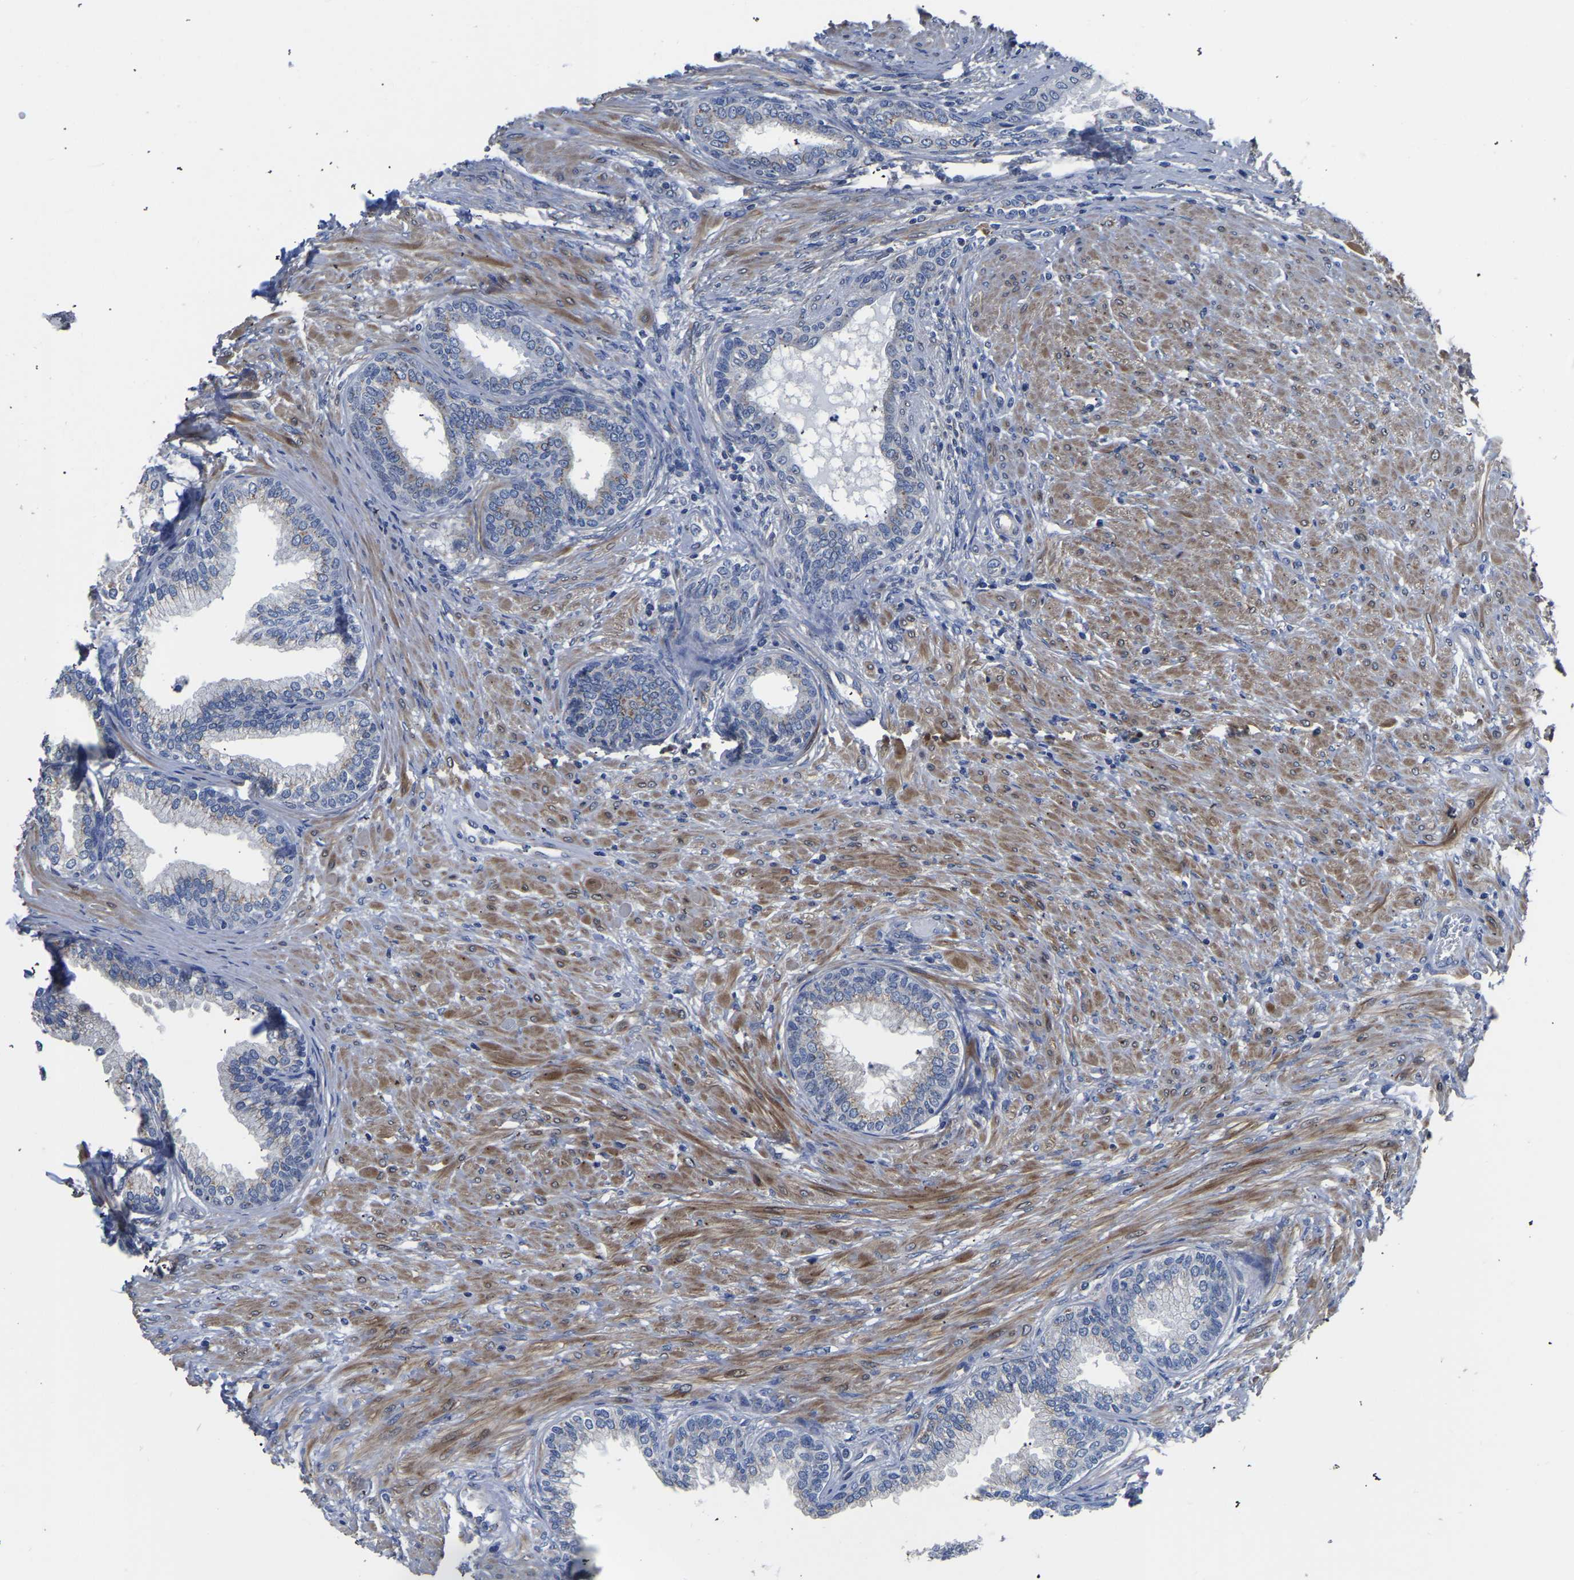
{"staining": {"intensity": "weak", "quantity": "<25%", "location": "cytoplasmic/membranous"}, "tissue": "prostate", "cell_type": "Glandular cells", "image_type": "normal", "snomed": [{"axis": "morphology", "description": "Normal tissue, NOS"}, {"axis": "topography", "description": "Prostate"}], "caption": "This histopathology image is of unremarkable prostate stained with IHC to label a protein in brown with the nuclei are counter-stained blue. There is no staining in glandular cells.", "gene": "PDLIM7", "patient": {"sex": "male", "age": 76}}